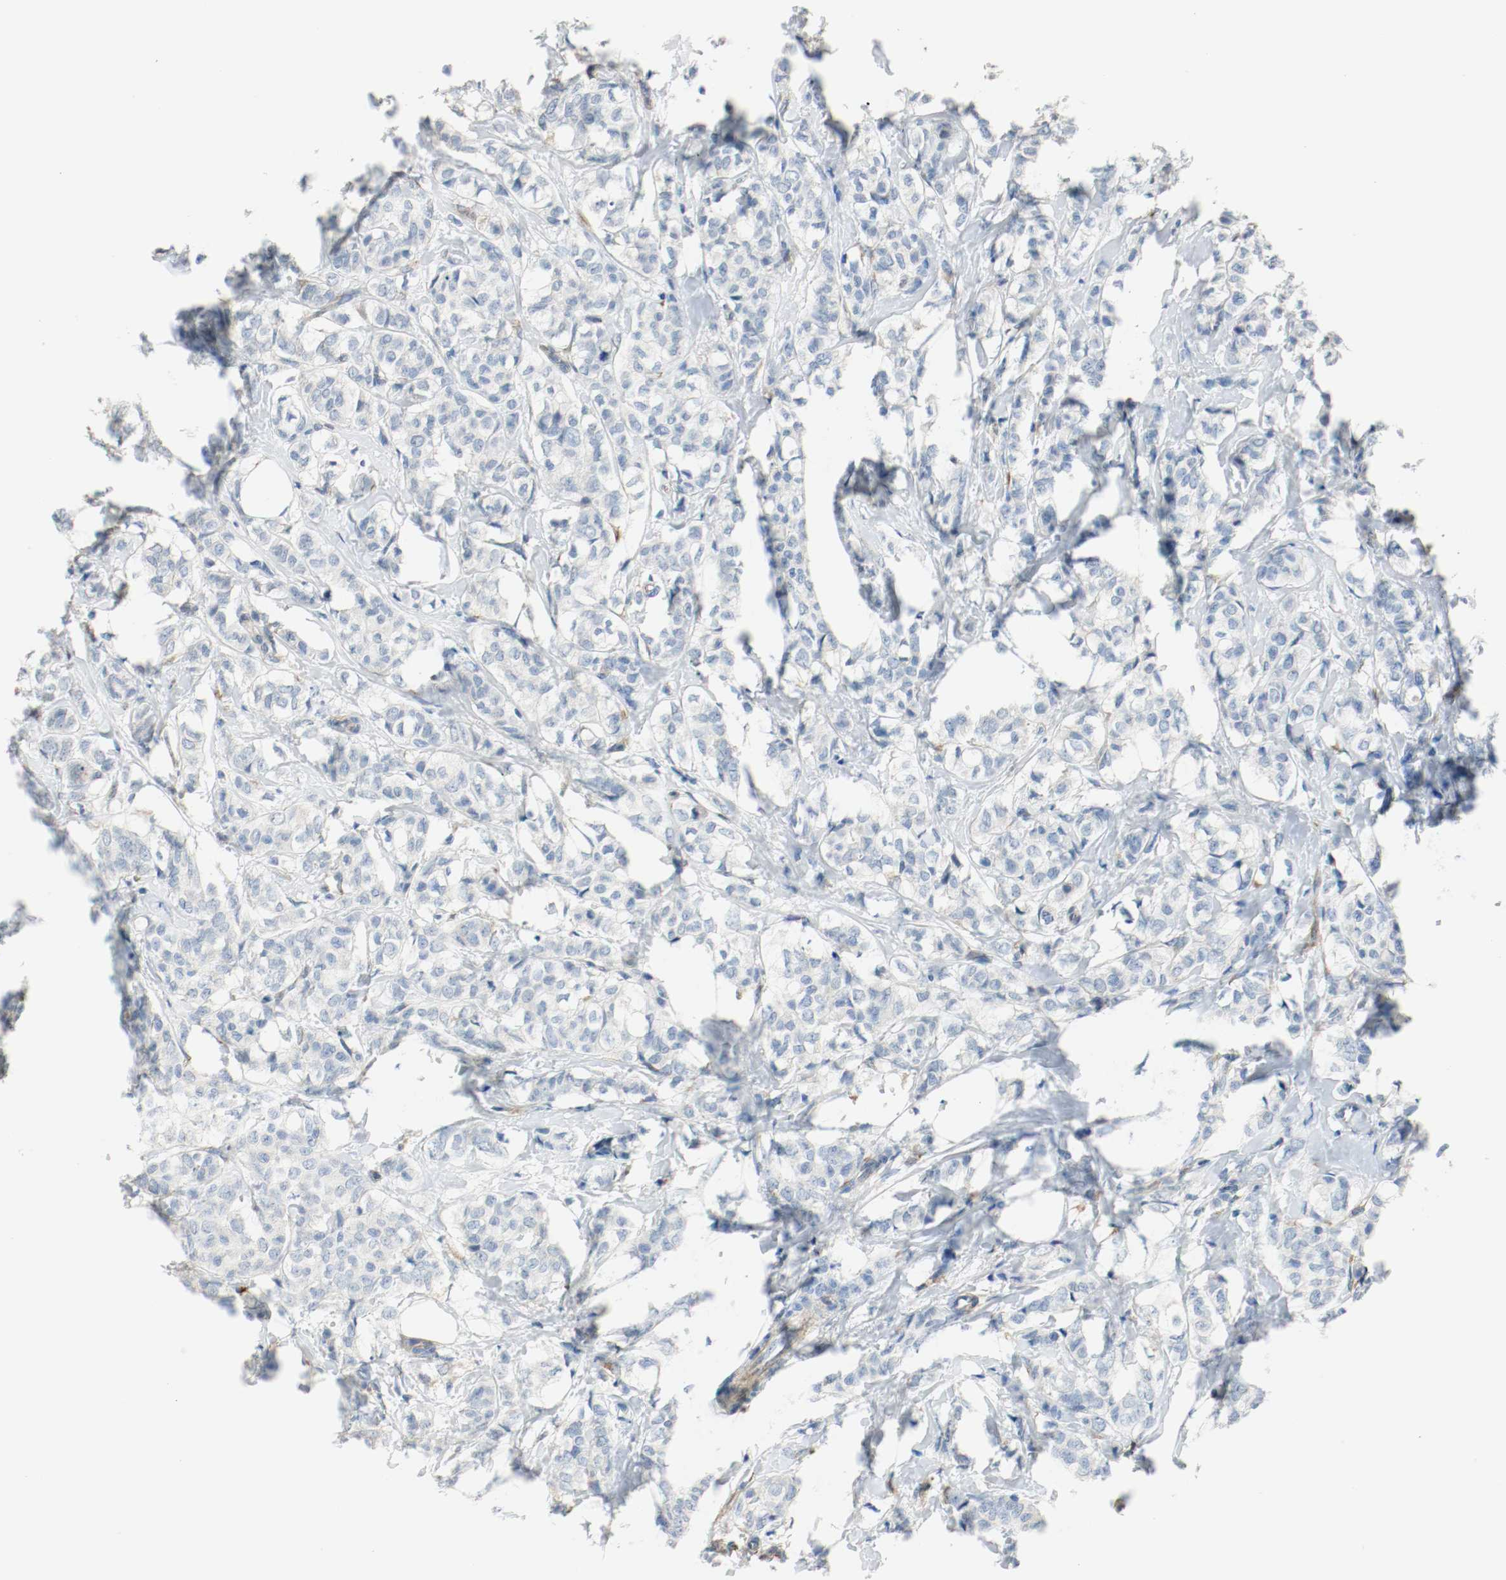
{"staining": {"intensity": "negative", "quantity": "none", "location": "none"}, "tissue": "breast cancer", "cell_type": "Tumor cells", "image_type": "cancer", "snomed": [{"axis": "morphology", "description": "Lobular carcinoma"}, {"axis": "topography", "description": "Breast"}], "caption": "The micrograph exhibits no staining of tumor cells in breast cancer. Nuclei are stained in blue.", "gene": "LAMB1", "patient": {"sex": "female", "age": 60}}